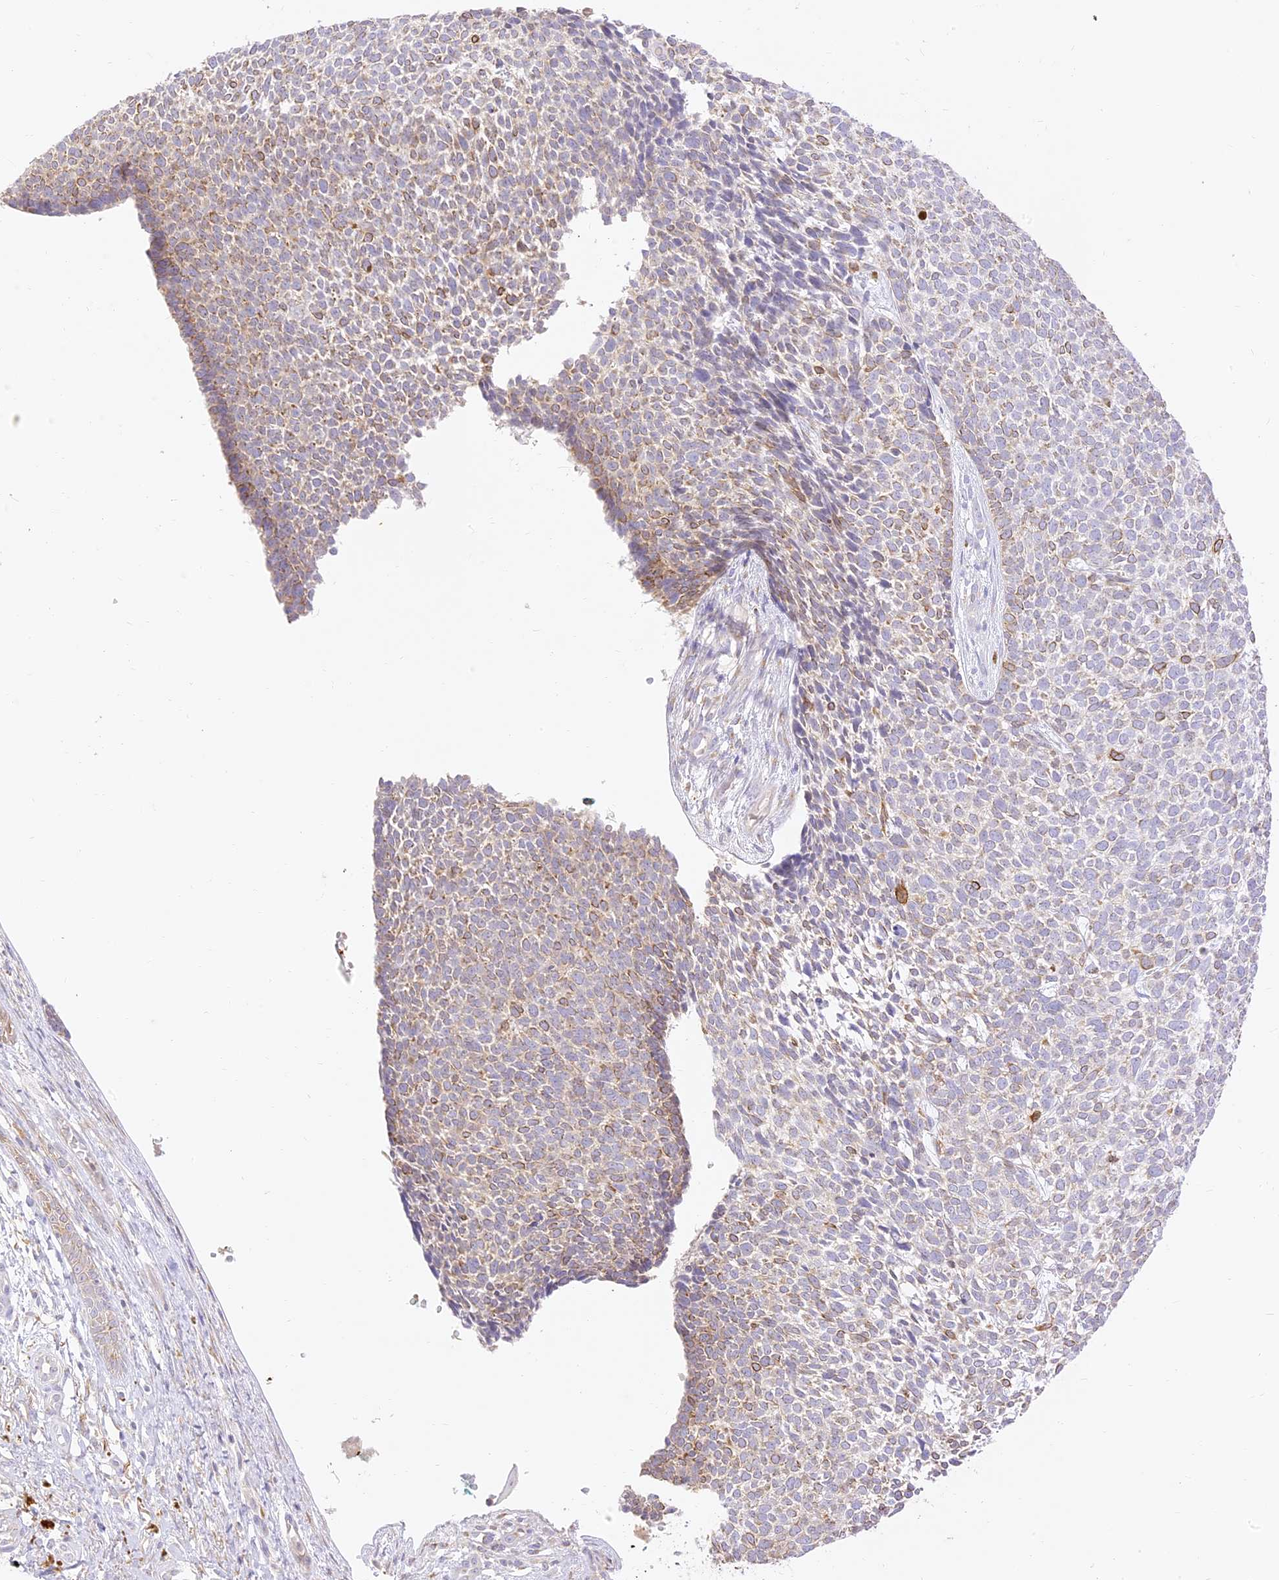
{"staining": {"intensity": "moderate", "quantity": "25%-75%", "location": "cytoplasmic/membranous"}, "tissue": "skin cancer", "cell_type": "Tumor cells", "image_type": "cancer", "snomed": [{"axis": "morphology", "description": "Basal cell carcinoma"}, {"axis": "topography", "description": "Skin"}], "caption": "A high-resolution image shows immunohistochemistry (IHC) staining of skin basal cell carcinoma, which reveals moderate cytoplasmic/membranous staining in about 25%-75% of tumor cells. (brown staining indicates protein expression, while blue staining denotes nuclei).", "gene": "SEC13", "patient": {"sex": "female", "age": 84}}